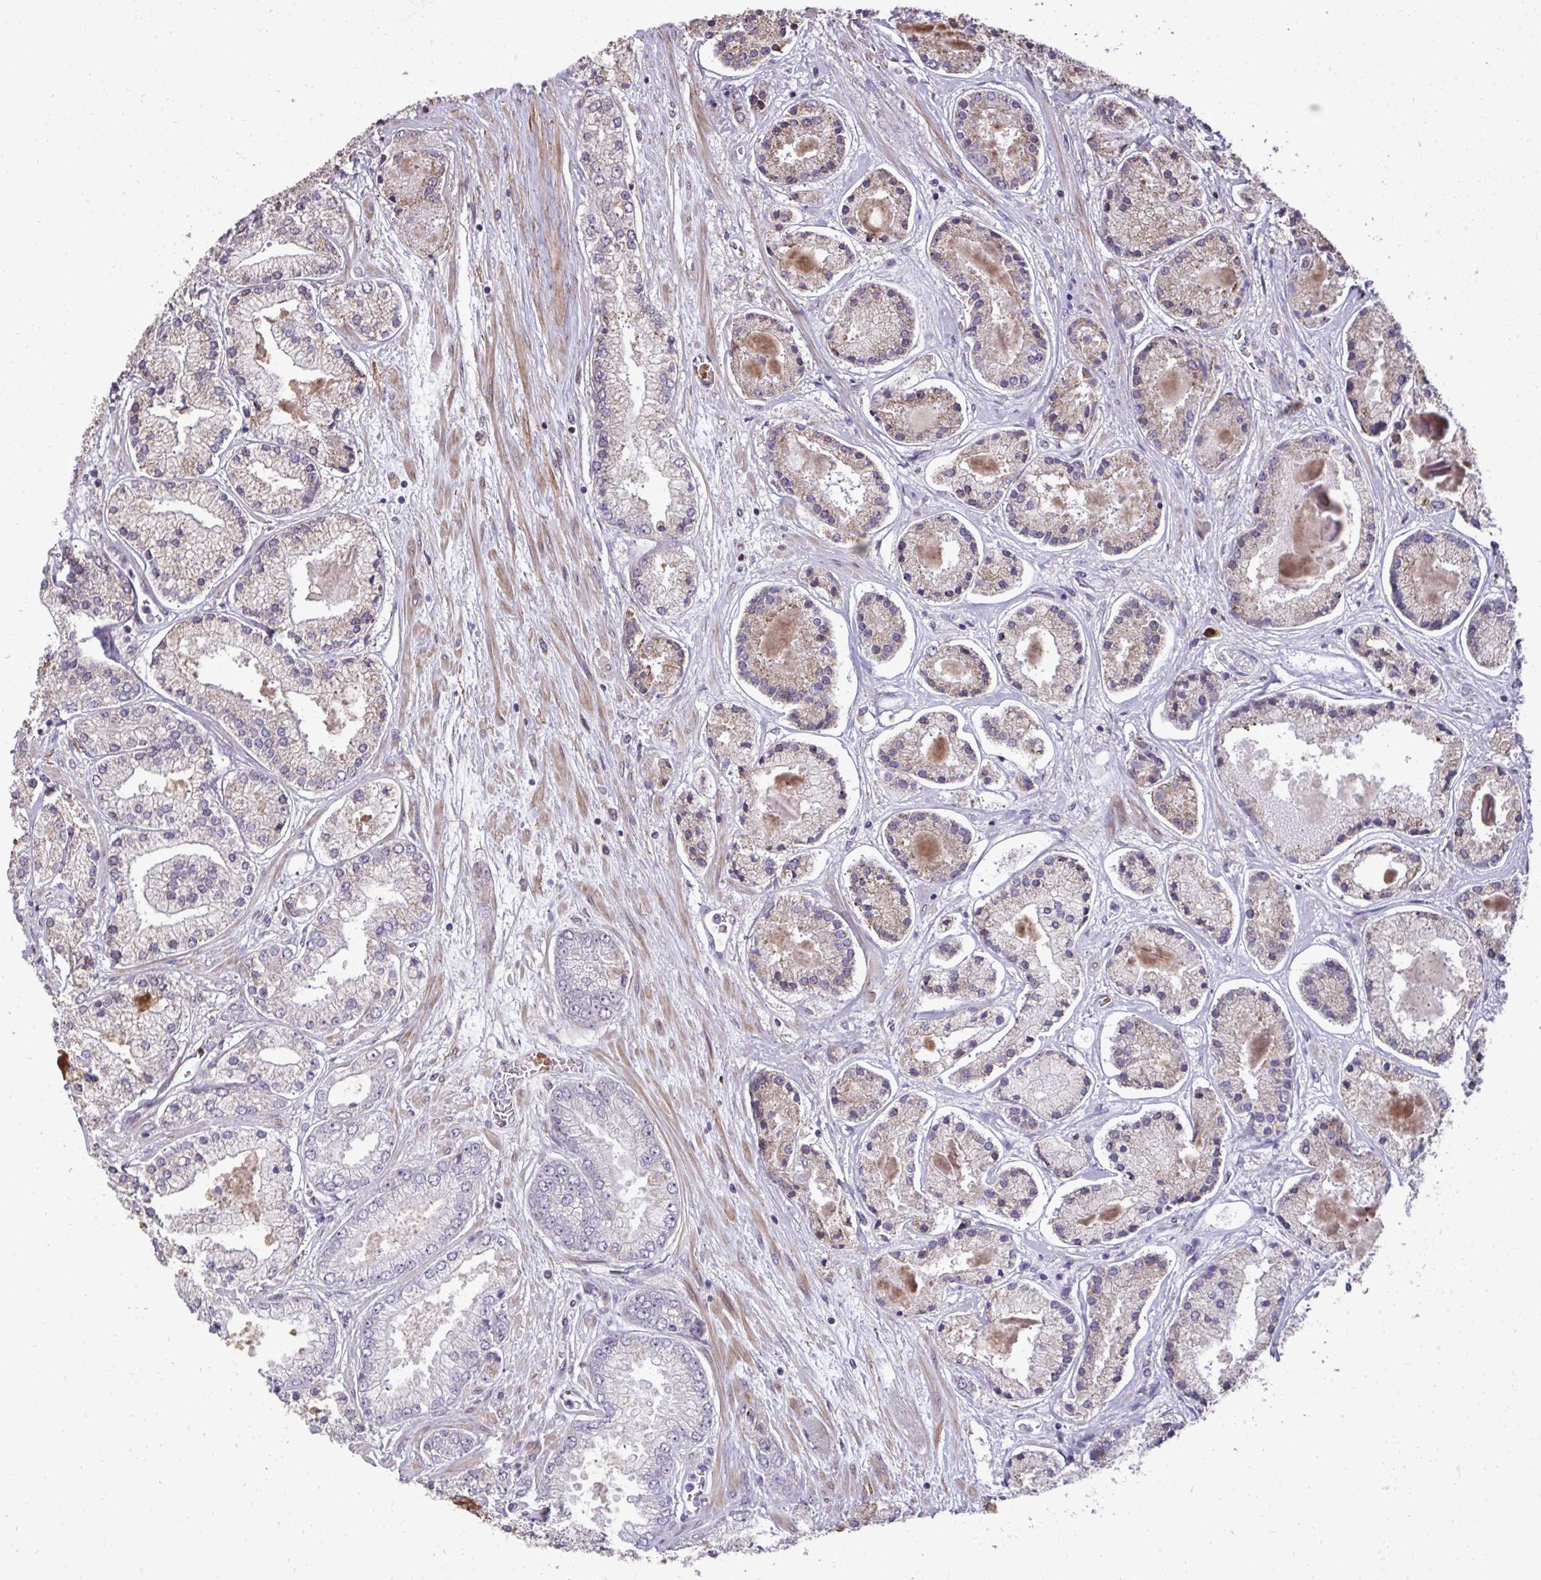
{"staining": {"intensity": "negative", "quantity": "none", "location": "none"}, "tissue": "prostate cancer", "cell_type": "Tumor cells", "image_type": "cancer", "snomed": [{"axis": "morphology", "description": "Adenocarcinoma, High grade"}, {"axis": "topography", "description": "Prostate"}], "caption": "This photomicrograph is of prostate high-grade adenocarcinoma stained with IHC to label a protein in brown with the nuclei are counter-stained blue. There is no positivity in tumor cells. (DAB (3,3'-diaminobenzidine) immunohistochemistry (IHC) visualized using brightfield microscopy, high magnification).", "gene": "FIBCD1", "patient": {"sex": "male", "age": 67}}